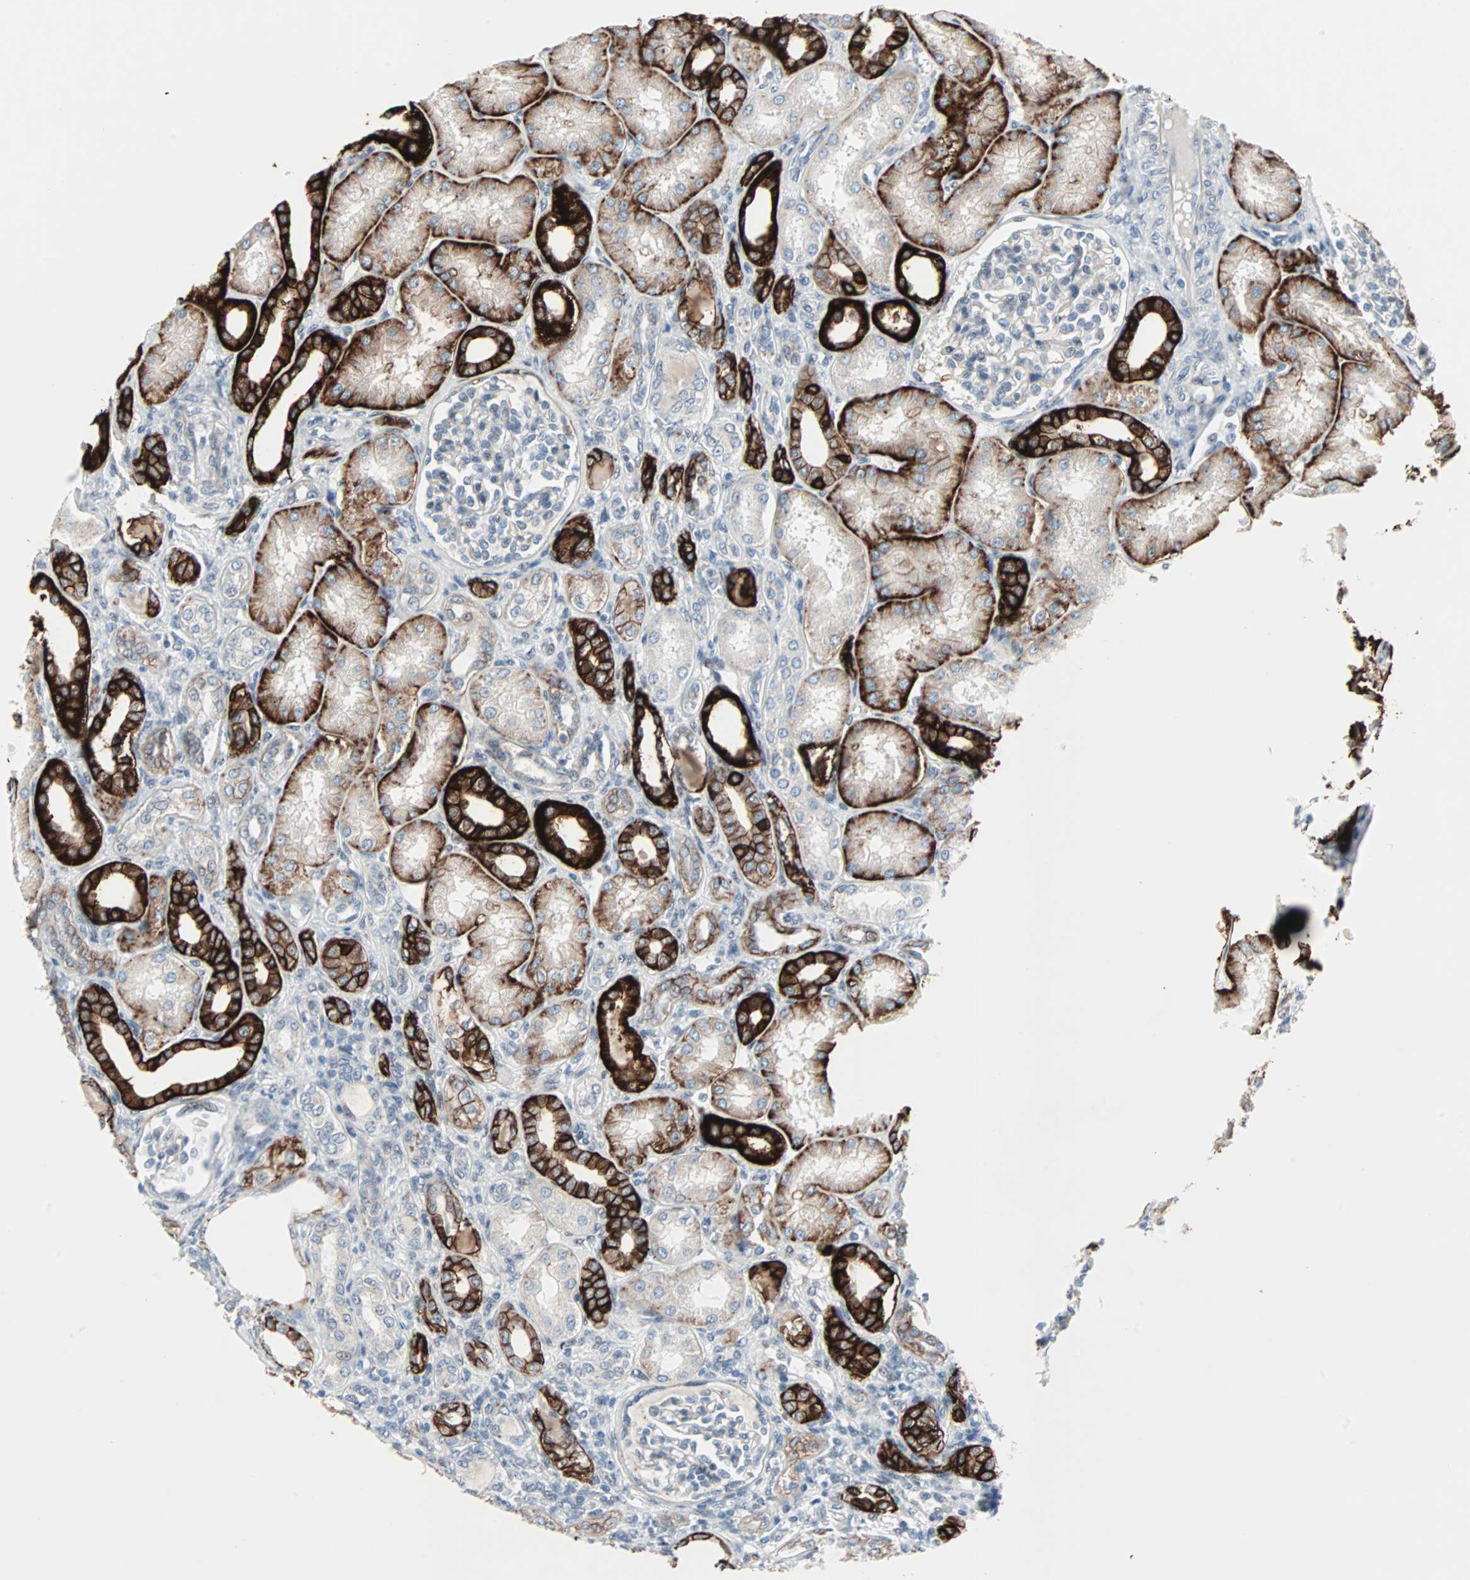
{"staining": {"intensity": "negative", "quantity": "none", "location": "none"}, "tissue": "kidney", "cell_type": "Cells in glomeruli", "image_type": "normal", "snomed": [{"axis": "morphology", "description": "Normal tissue, NOS"}, {"axis": "topography", "description": "Kidney"}], "caption": "Histopathology image shows no protein positivity in cells in glomeruli of benign kidney. The staining was performed using DAB (3,3'-diaminobenzidine) to visualize the protein expression in brown, while the nuclei were stained in blue with hematoxylin (Magnification: 20x).", "gene": "CAND2", "patient": {"sex": "male", "age": 7}}